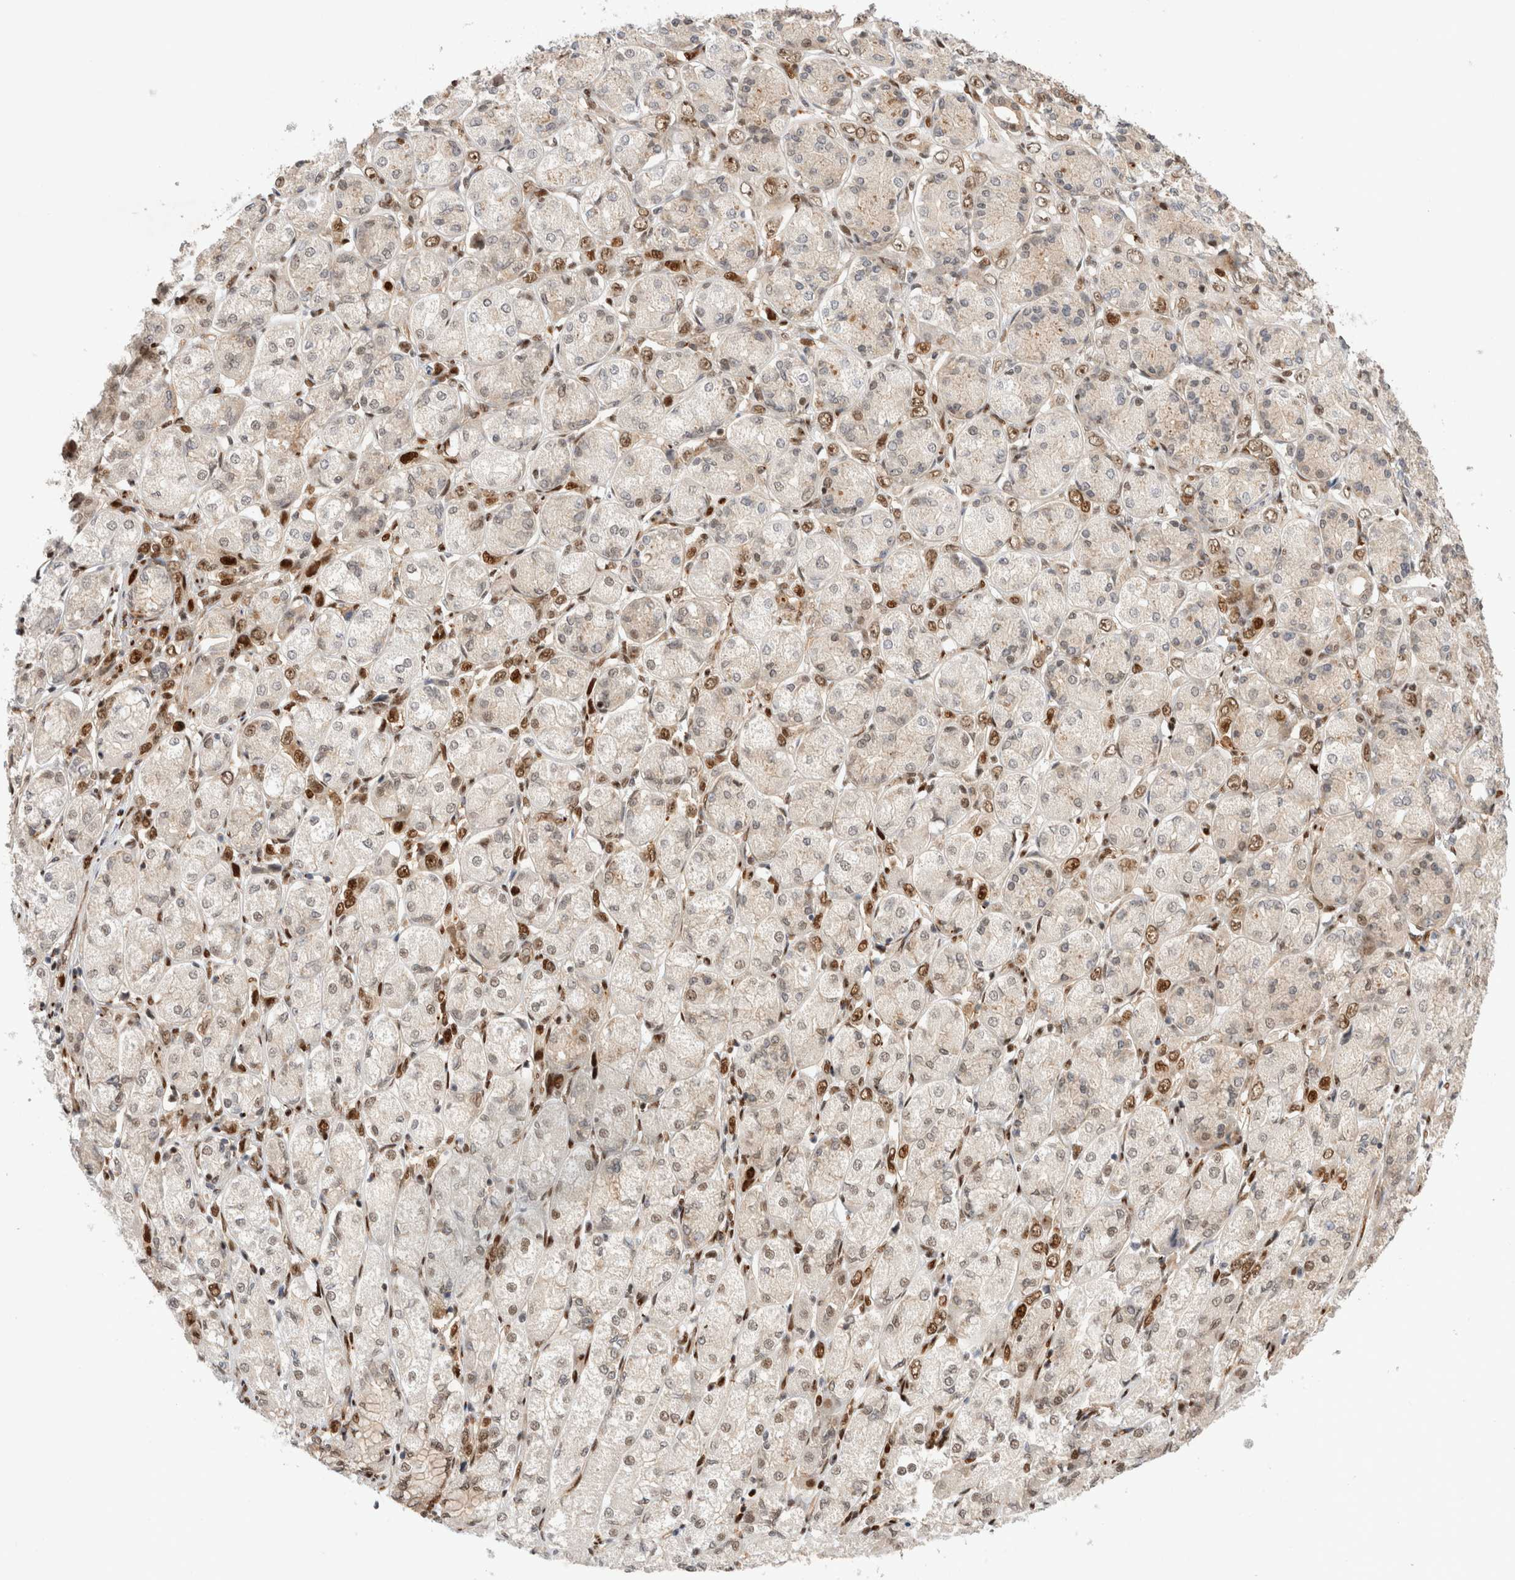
{"staining": {"intensity": "moderate", "quantity": "25%-75%", "location": "nuclear"}, "tissue": "stomach cancer", "cell_type": "Tumor cells", "image_type": "cancer", "snomed": [{"axis": "morphology", "description": "Adenocarcinoma, NOS"}, {"axis": "topography", "description": "Stomach"}], "caption": "Stomach cancer stained for a protein demonstrates moderate nuclear positivity in tumor cells.", "gene": "TCF4", "patient": {"sex": "female", "age": 65}}